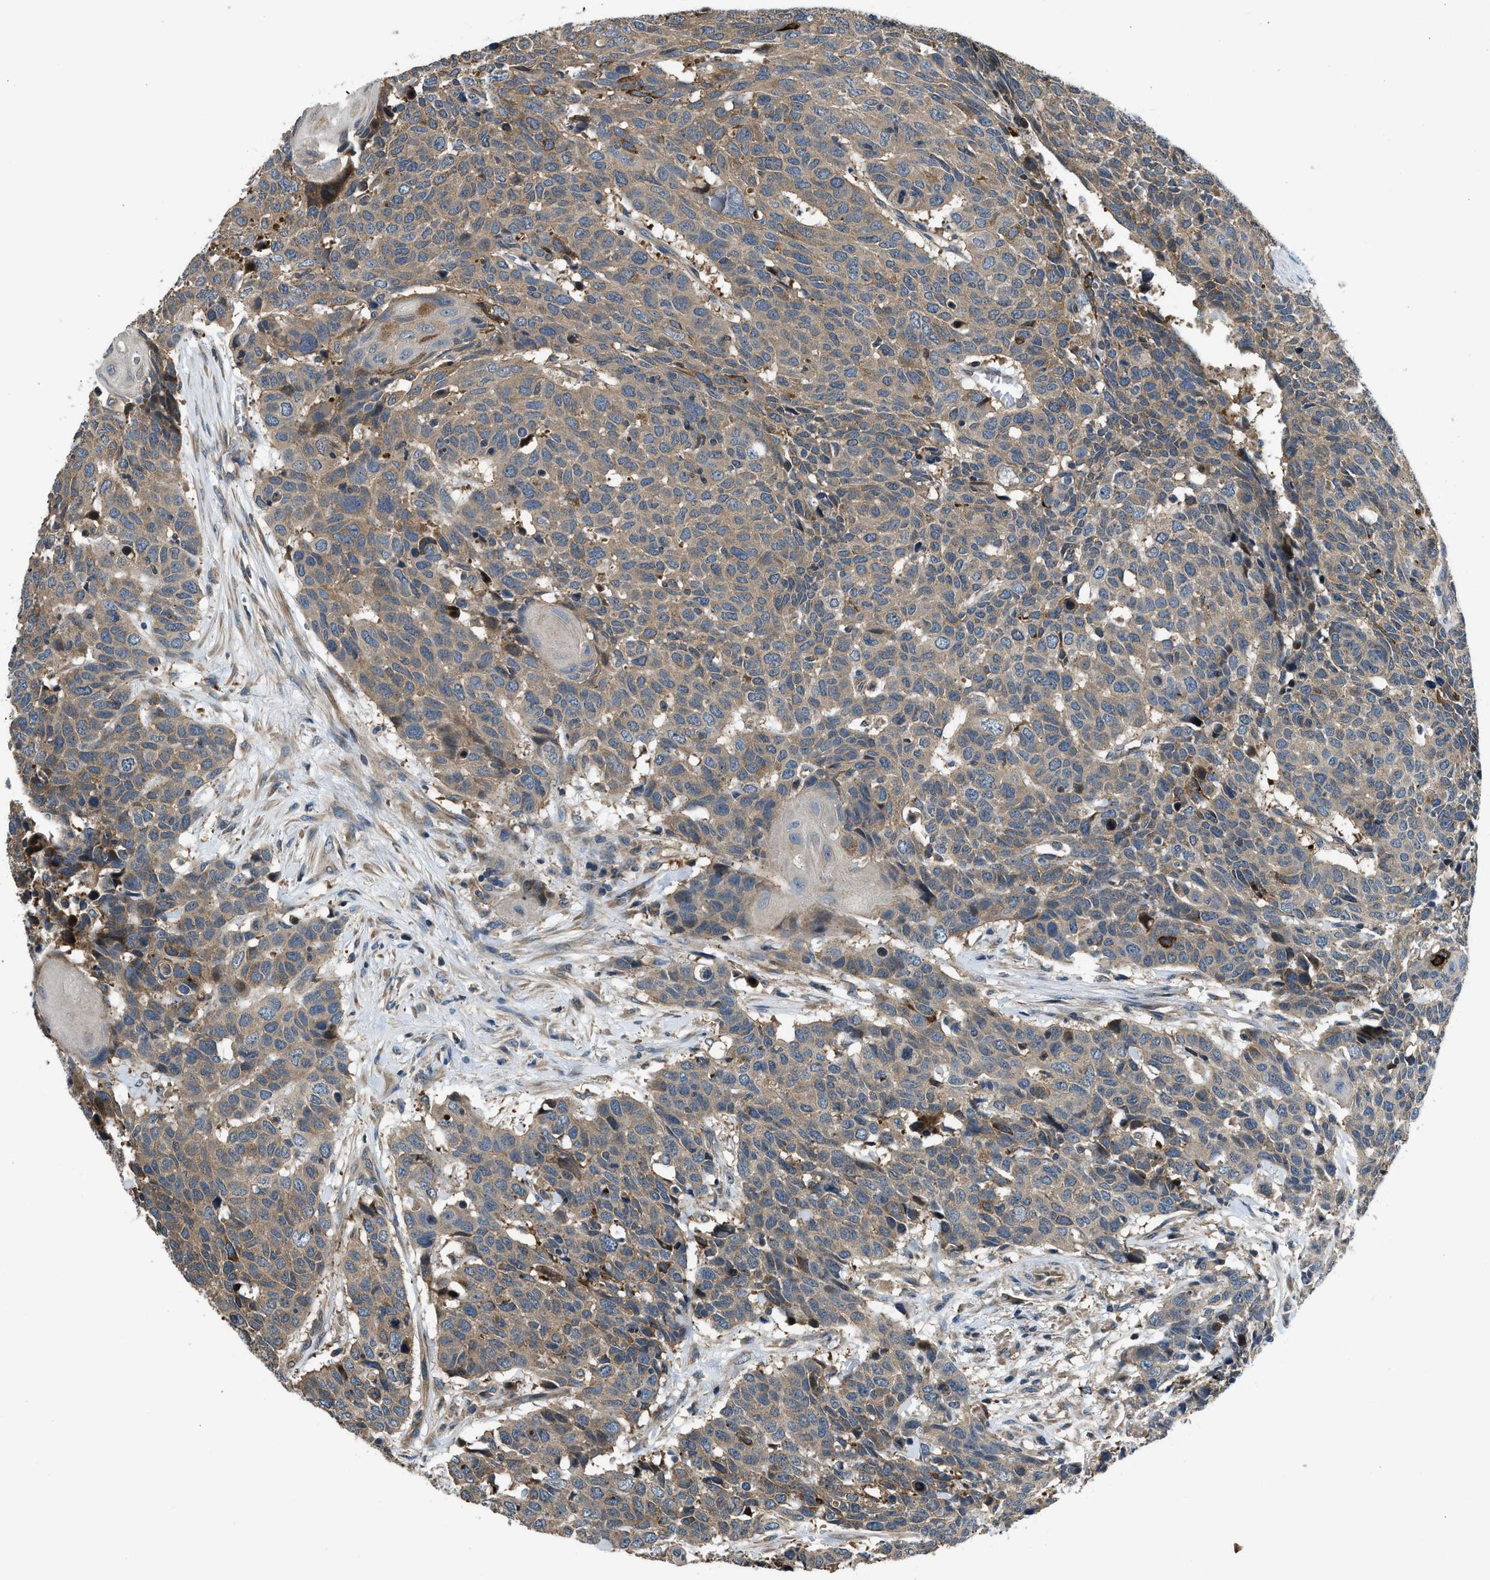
{"staining": {"intensity": "weak", "quantity": ">75%", "location": "cytoplasmic/membranous"}, "tissue": "head and neck cancer", "cell_type": "Tumor cells", "image_type": "cancer", "snomed": [{"axis": "morphology", "description": "Squamous cell carcinoma, NOS"}, {"axis": "topography", "description": "Head-Neck"}], "caption": "The image displays a brown stain indicating the presence of a protein in the cytoplasmic/membranous of tumor cells in head and neck cancer (squamous cell carcinoma). The protein is stained brown, and the nuclei are stained in blue (DAB (3,3'-diaminobenzidine) IHC with brightfield microscopy, high magnification).", "gene": "IL3RA", "patient": {"sex": "male", "age": 66}}